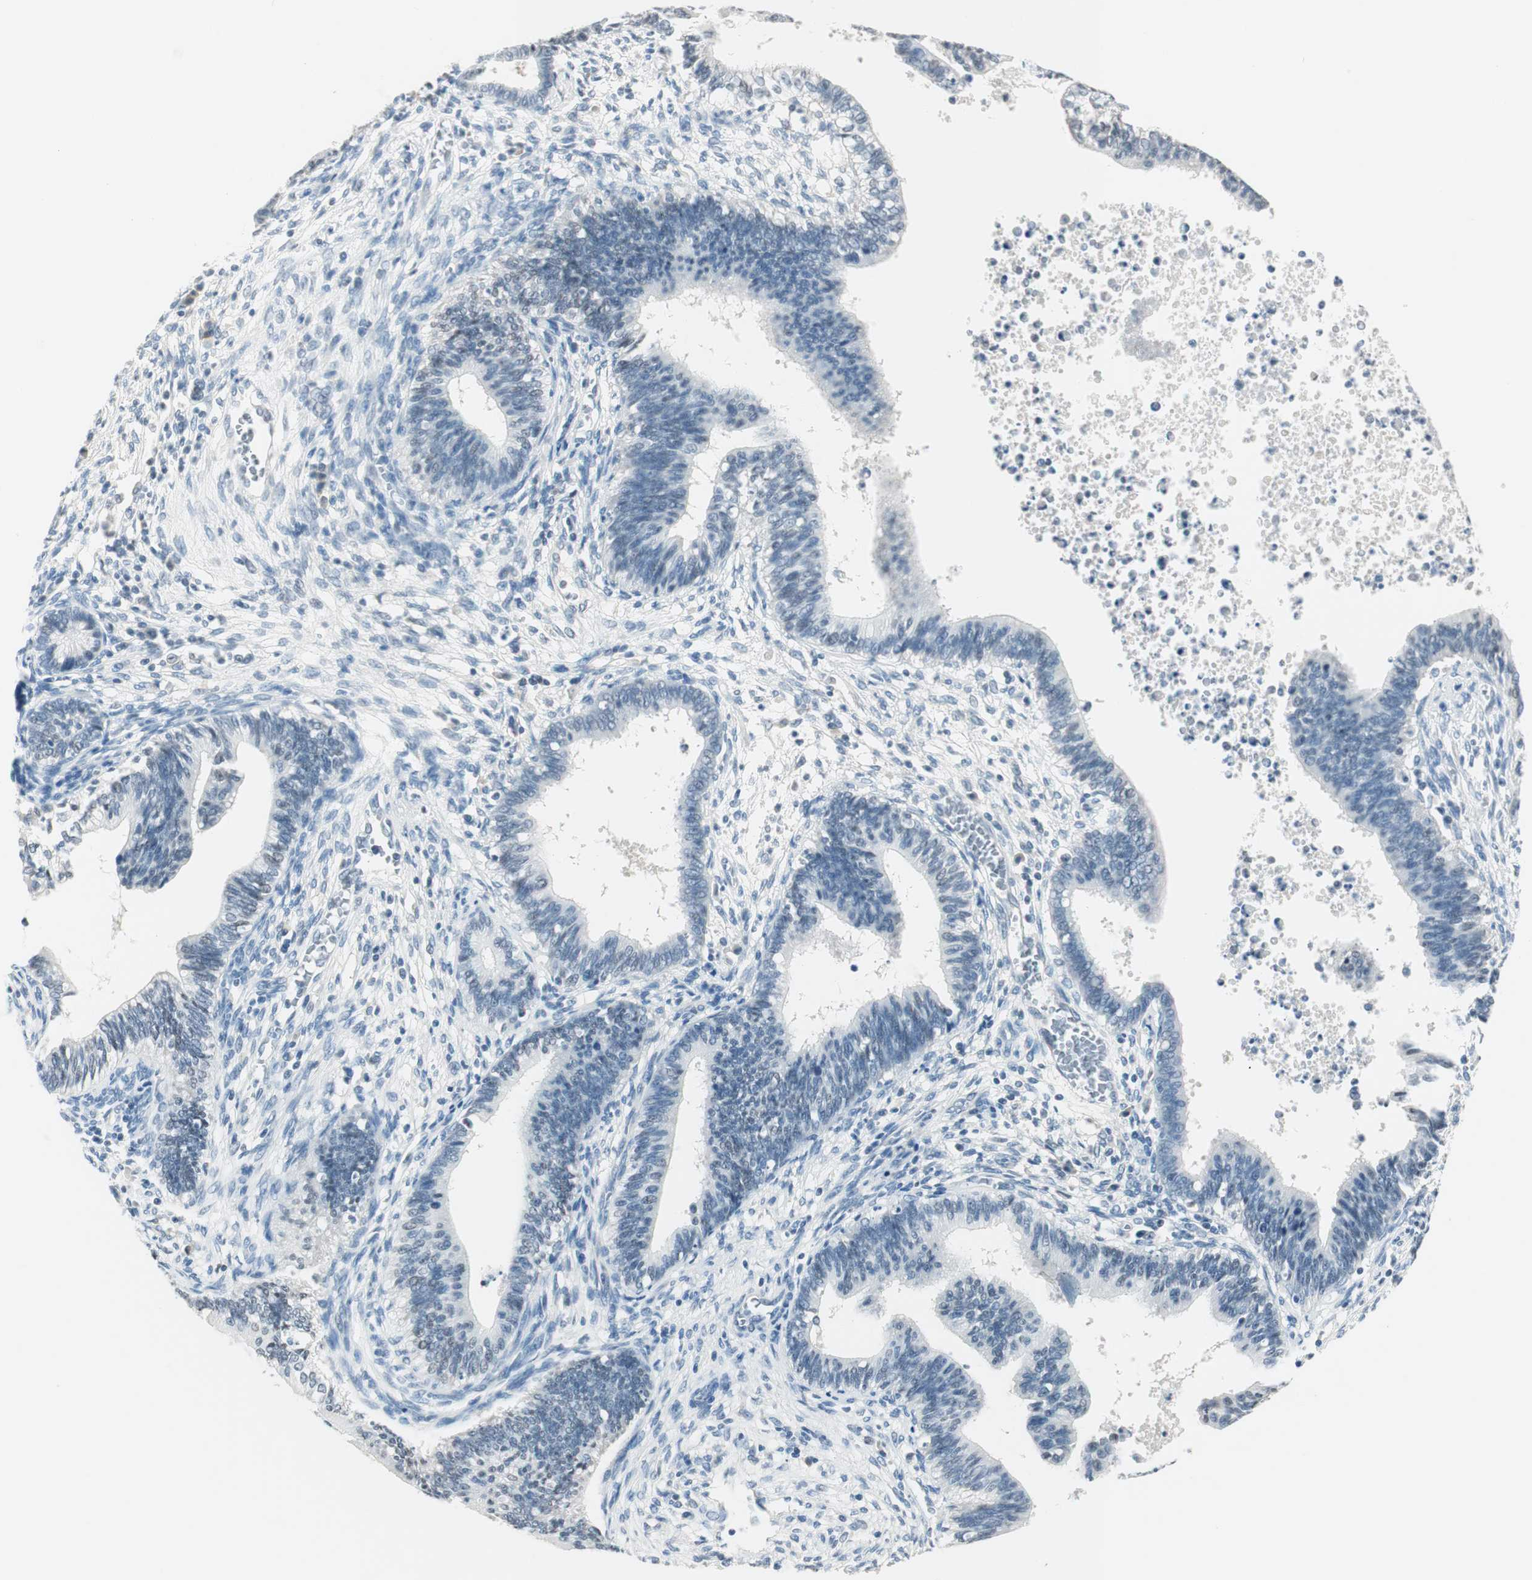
{"staining": {"intensity": "negative", "quantity": "none", "location": "none"}, "tissue": "cervical cancer", "cell_type": "Tumor cells", "image_type": "cancer", "snomed": [{"axis": "morphology", "description": "Adenocarcinoma, NOS"}, {"axis": "topography", "description": "Cervix"}], "caption": "This is a photomicrograph of immunohistochemistry staining of adenocarcinoma (cervical), which shows no staining in tumor cells. Brightfield microscopy of immunohistochemistry stained with DAB (brown) and hematoxylin (blue), captured at high magnification.", "gene": "HOXB13", "patient": {"sex": "female", "age": 44}}